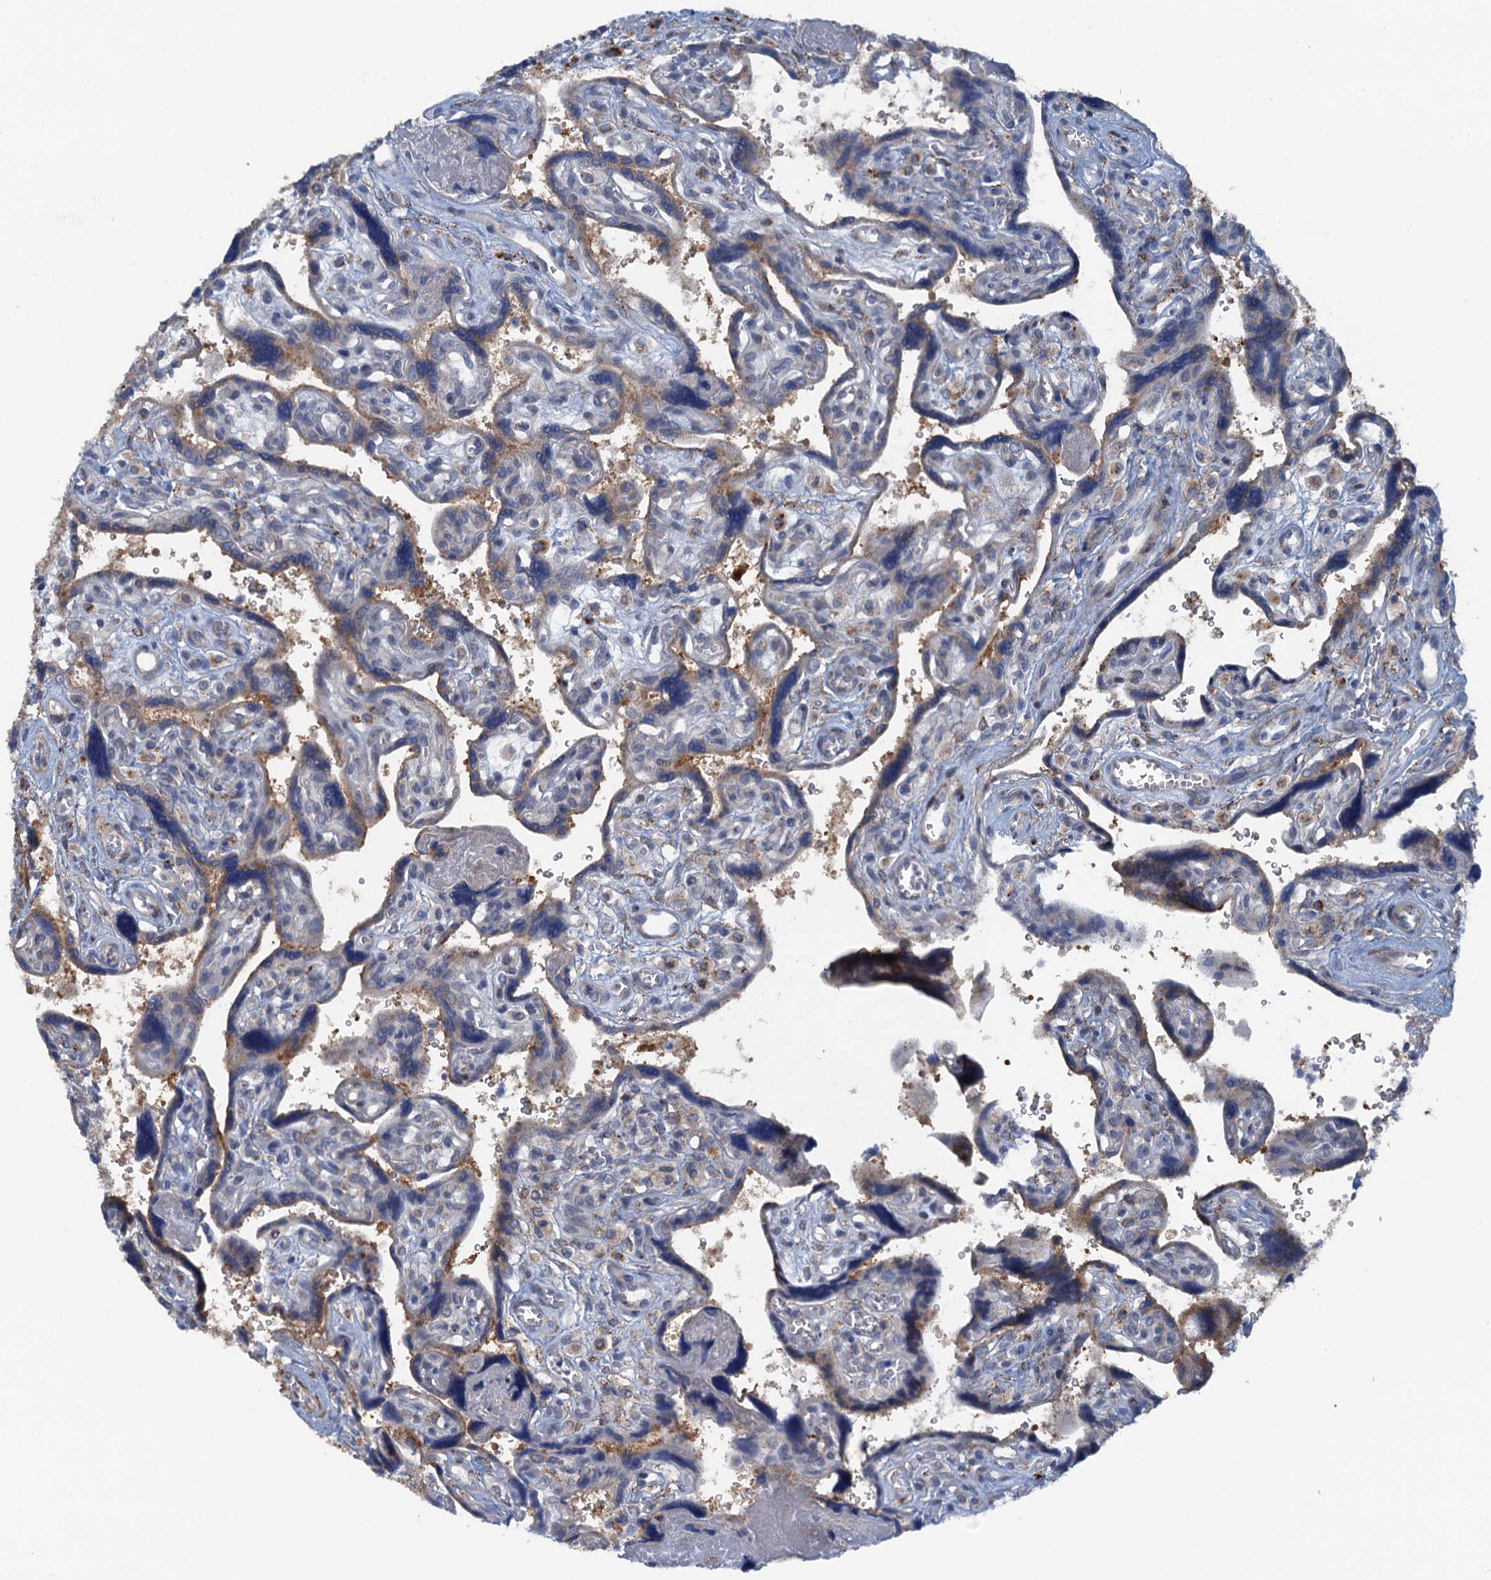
{"staining": {"intensity": "strong", "quantity": "25%-75%", "location": "cytoplasmic/membranous"}, "tissue": "placenta", "cell_type": "Trophoblastic cells", "image_type": "normal", "snomed": [{"axis": "morphology", "description": "Normal tissue, NOS"}, {"axis": "topography", "description": "Placenta"}], "caption": "Protein analysis of benign placenta reveals strong cytoplasmic/membranous positivity in approximately 25%-75% of trophoblastic cells.", "gene": "POGLUT3", "patient": {"sex": "female", "age": 39}}